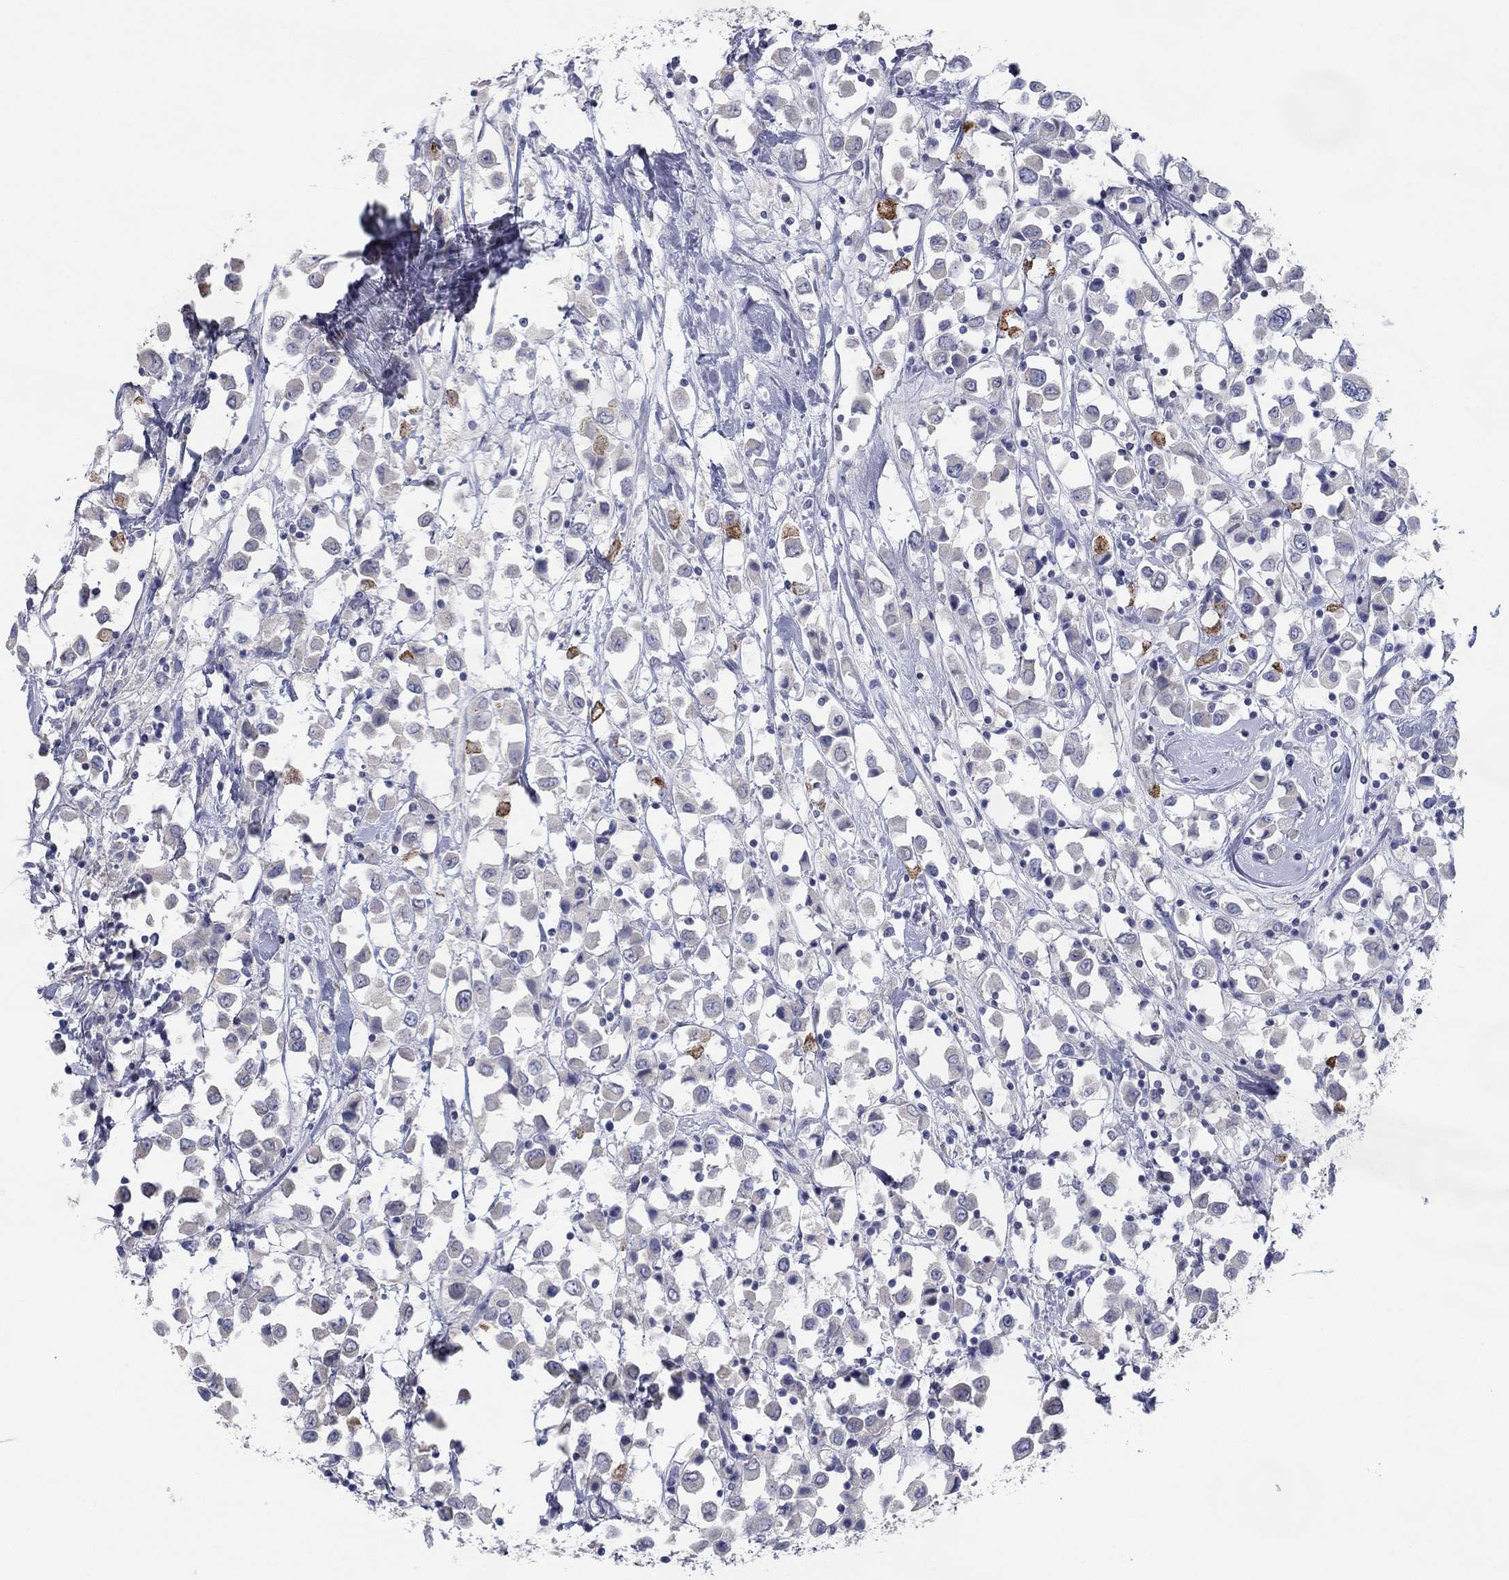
{"staining": {"intensity": "negative", "quantity": "none", "location": "none"}, "tissue": "breast cancer", "cell_type": "Tumor cells", "image_type": "cancer", "snomed": [{"axis": "morphology", "description": "Duct carcinoma"}, {"axis": "topography", "description": "Breast"}], "caption": "Tumor cells show no significant protein positivity in invasive ductal carcinoma (breast). (Brightfield microscopy of DAB immunohistochemistry (IHC) at high magnification).", "gene": "APOC3", "patient": {"sex": "female", "age": 61}}